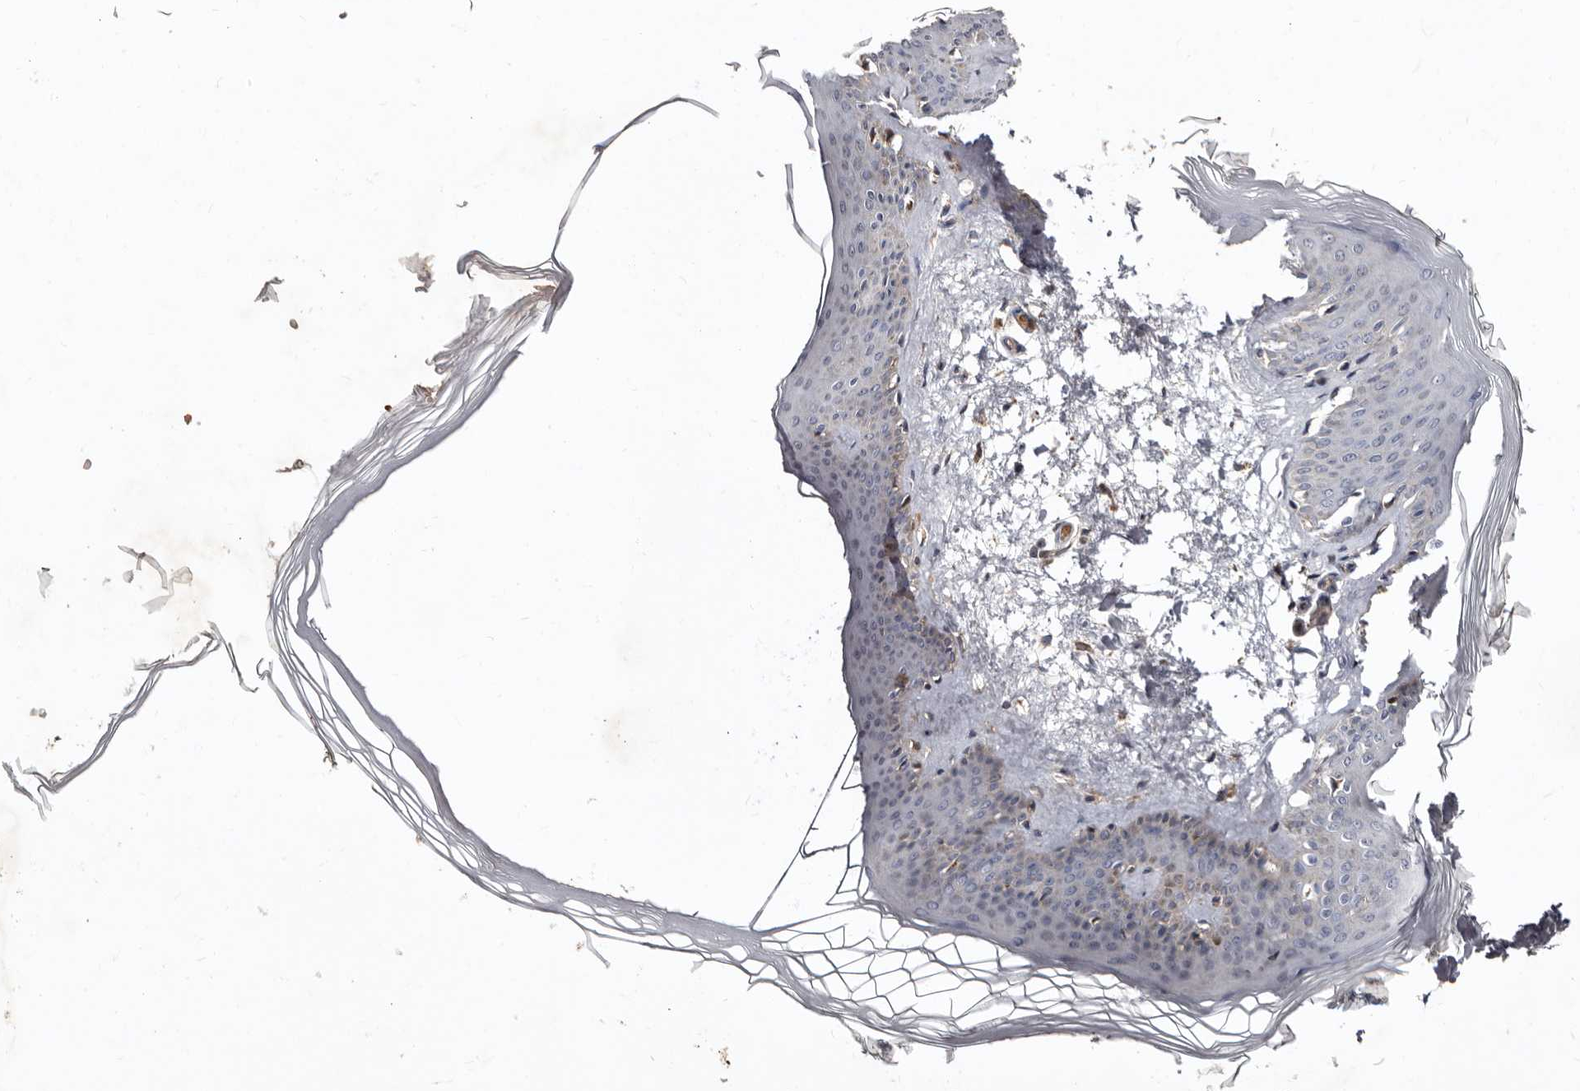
{"staining": {"intensity": "moderate", "quantity": "25%-75%", "location": "cytoplasmic/membranous"}, "tissue": "skin", "cell_type": "Fibroblasts", "image_type": "normal", "snomed": [{"axis": "morphology", "description": "Normal tissue, NOS"}, {"axis": "topography", "description": "Skin"}], "caption": "Benign skin demonstrates moderate cytoplasmic/membranous positivity in about 25%-75% of fibroblasts.", "gene": "BAX", "patient": {"sex": "female", "age": 27}}